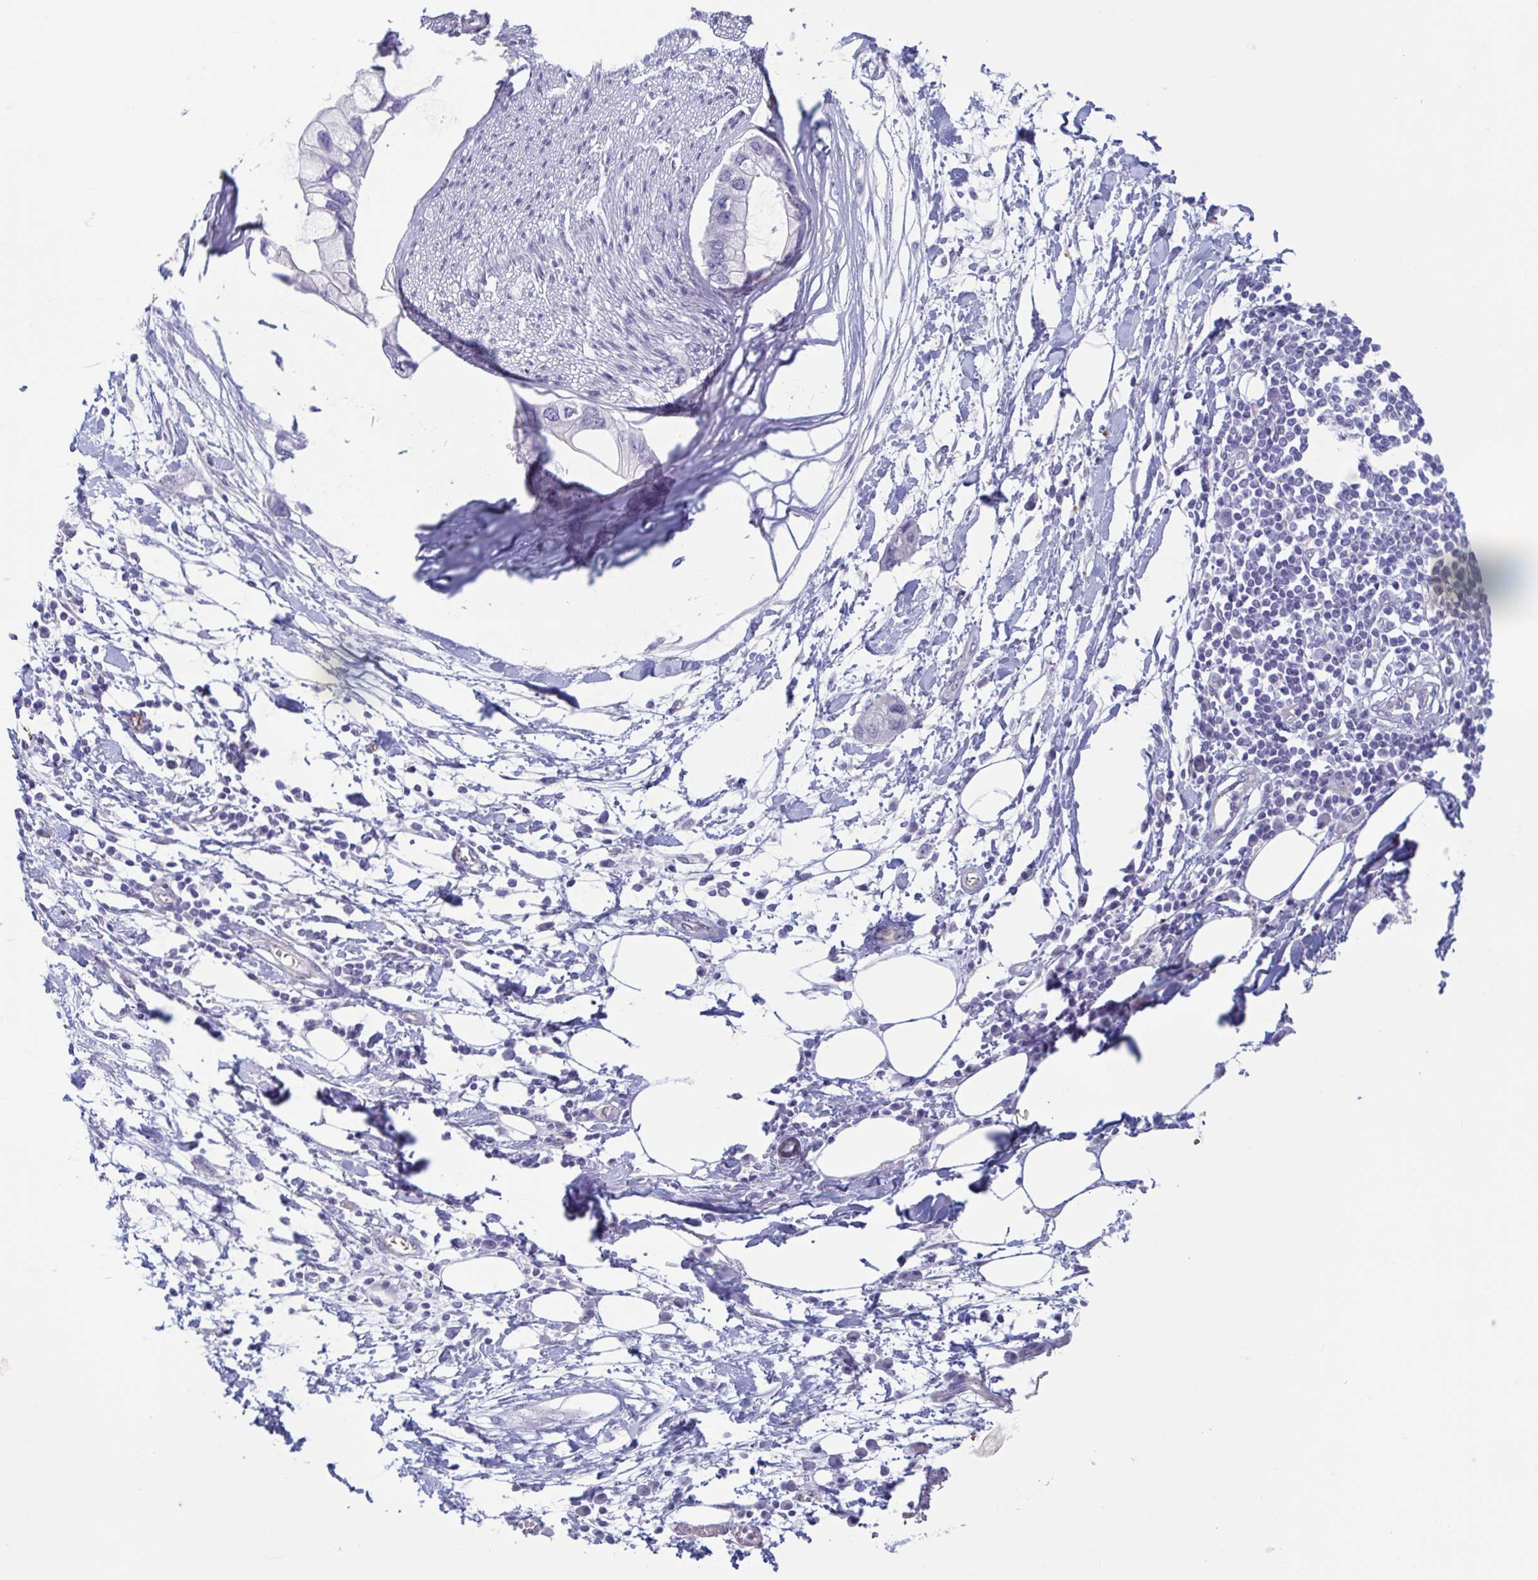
{"staining": {"intensity": "negative", "quantity": "none", "location": "none"}, "tissue": "pancreatic cancer", "cell_type": "Tumor cells", "image_type": "cancer", "snomed": [{"axis": "morphology", "description": "Adenocarcinoma, NOS"}, {"axis": "topography", "description": "Pancreas"}], "caption": "High power microscopy micrograph of an immunohistochemistry (IHC) photomicrograph of adenocarcinoma (pancreatic), revealing no significant expression in tumor cells. The staining is performed using DAB (3,3'-diaminobenzidine) brown chromogen with nuclei counter-stained in using hematoxylin.", "gene": "MORC4", "patient": {"sex": "female", "age": 73}}